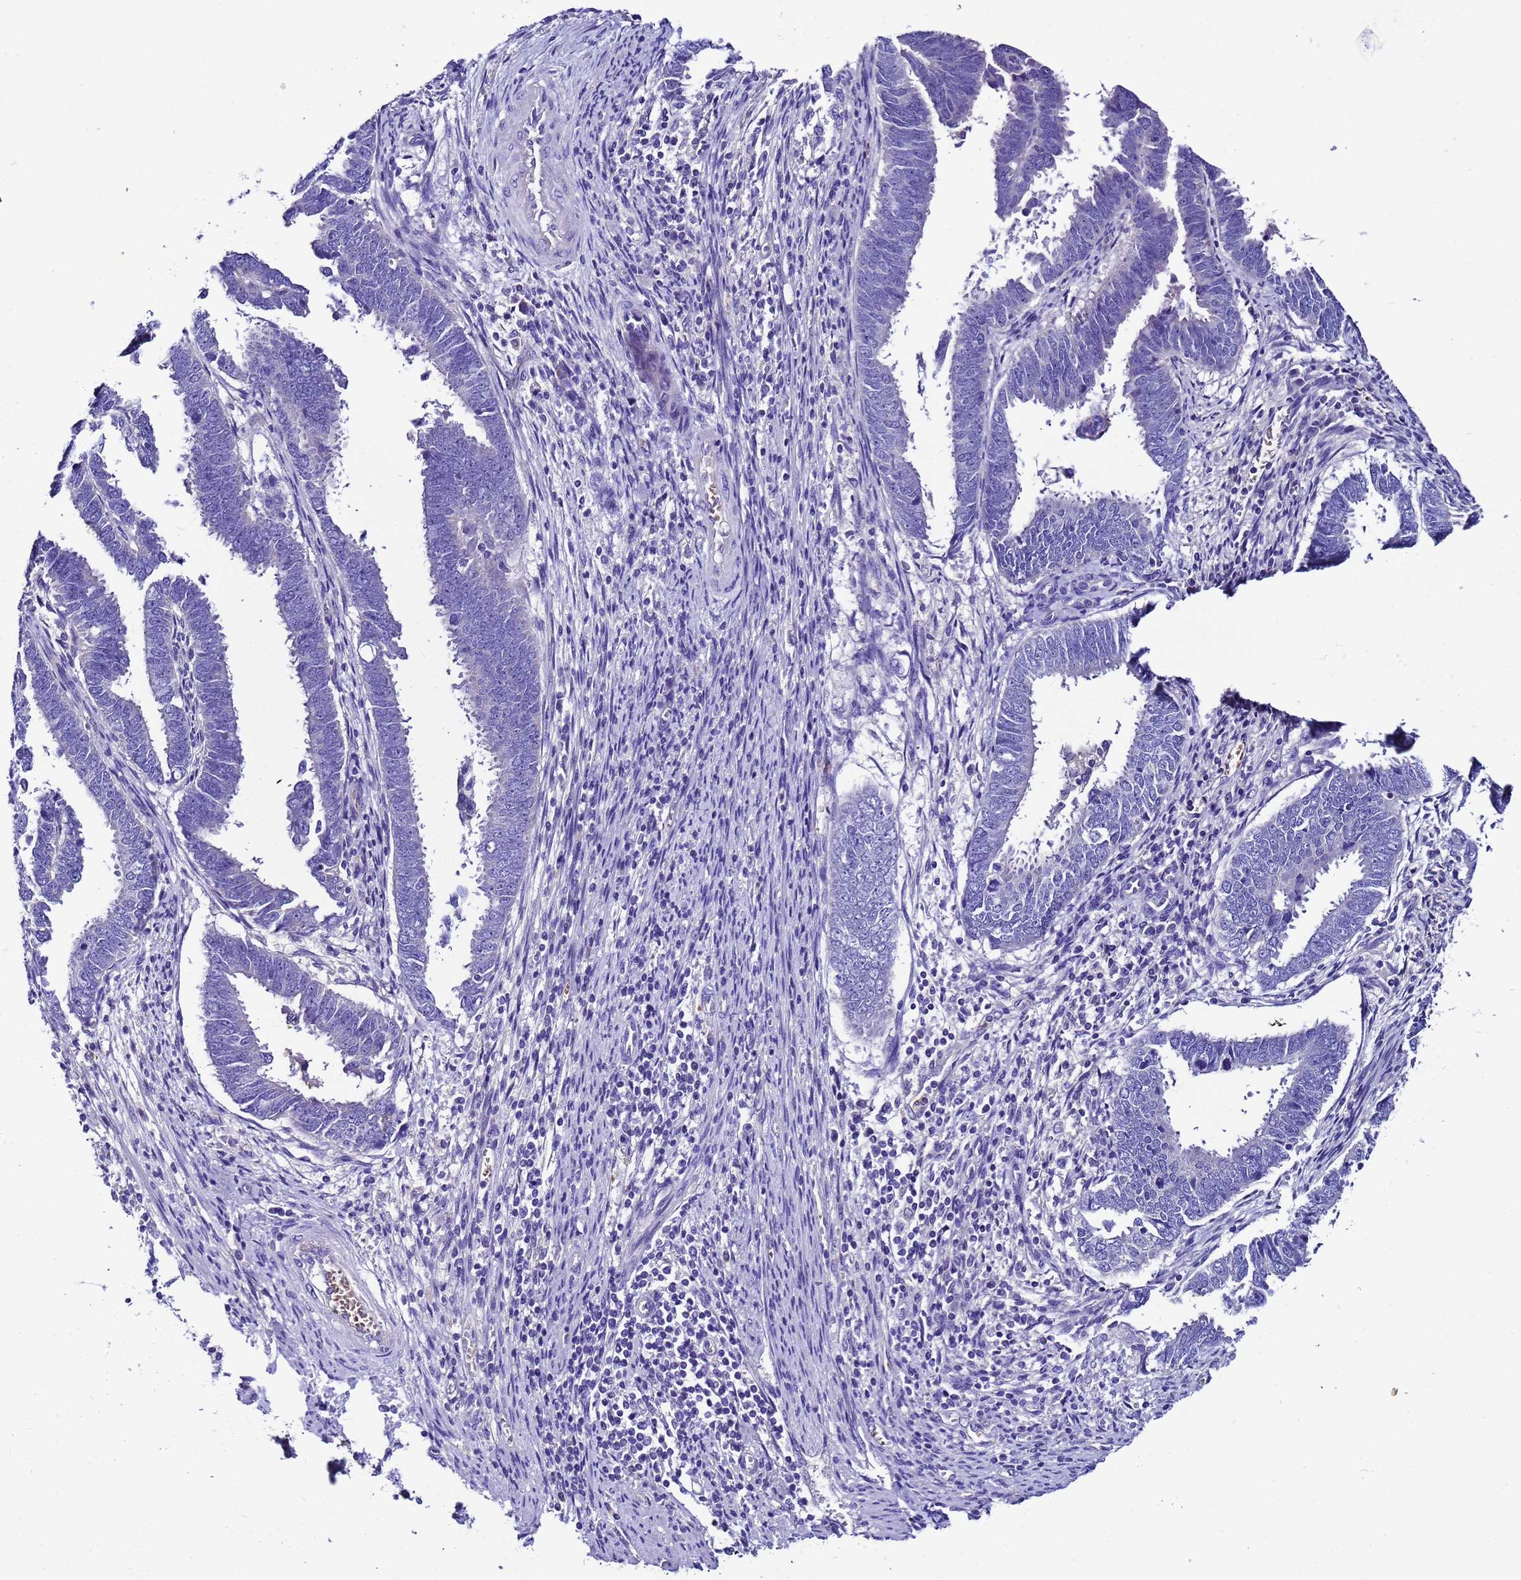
{"staining": {"intensity": "negative", "quantity": "none", "location": "none"}, "tissue": "endometrial cancer", "cell_type": "Tumor cells", "image_type": "cancer", "snomed": [{"axis": "morphology", "description": "Adenocarcinoma, NOS"}, {"axis": "topography", "description": "Endometrium"}], "caption": "High magnification brightfield microscopy of adenocarcinoma (endometrial) stained with DAB (brown) and counterstained with hematoxylin (blue): tumor cells show no significant staining.", "gene": "UGT2A1", "patient": {"sex": "female", "age": 75}}